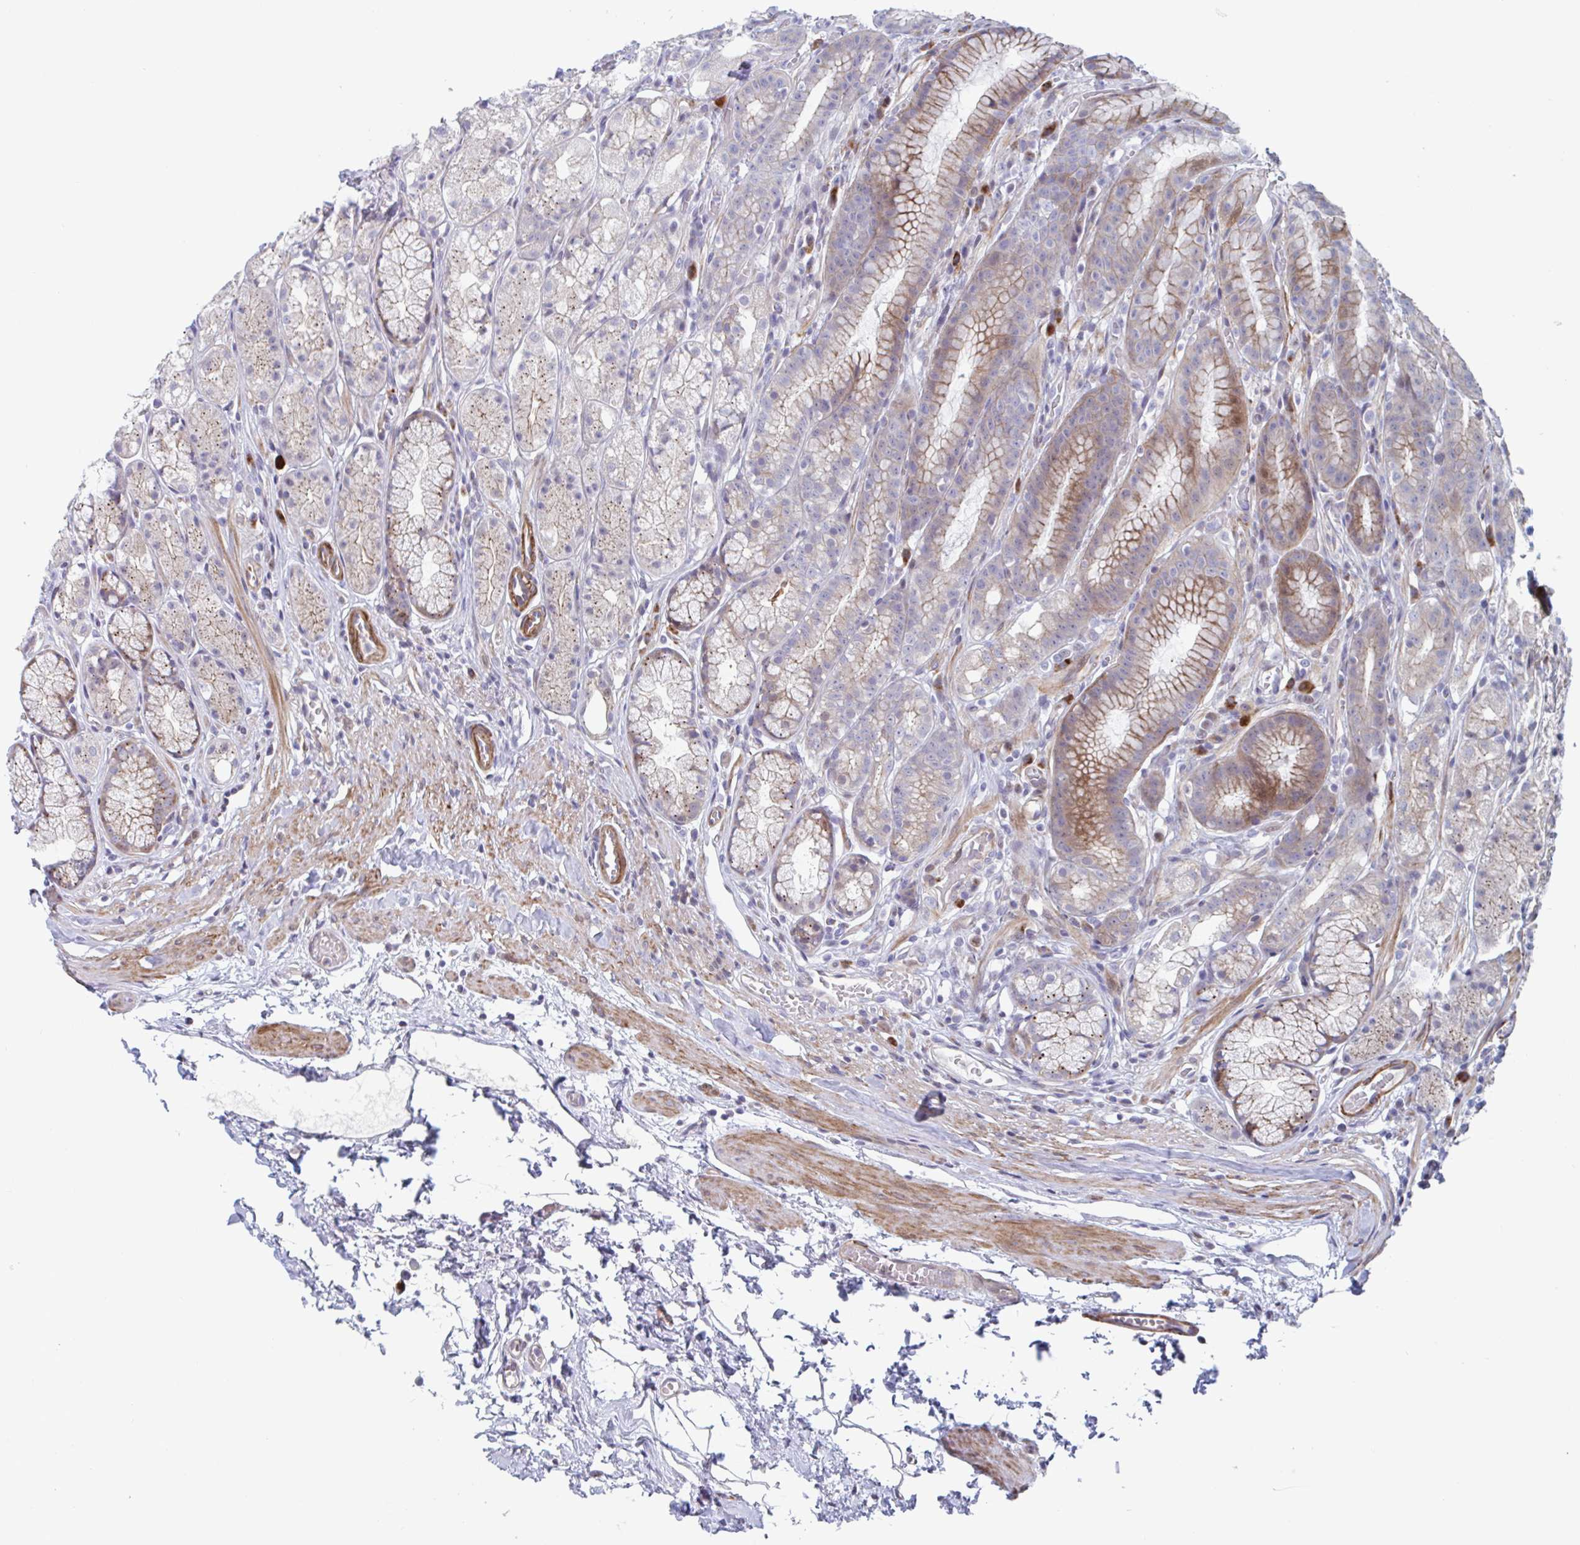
{"staining": {"intensity": "moderate", "quantity": "<25%", "location": "cytoplasmic/membranous"}, "tissue": "stomach", "cell_type": "Glandular cells", "image_type": "normal", "snomed": [{"axis": "morphology", "description": "Normal tissue, NOS"}, {"axis": "topography", "description": "Smooth muscle"}, {"axis": "topography", "description": "Stomach"}], "caption": "Immunohistochemical staining of normal human stomach reveals moderate cytoplasmic/membranous protein staining in approximately <25% of glandular cells.", "gene": "DUXA", "patient": {"sex": "male", "age": 70}}